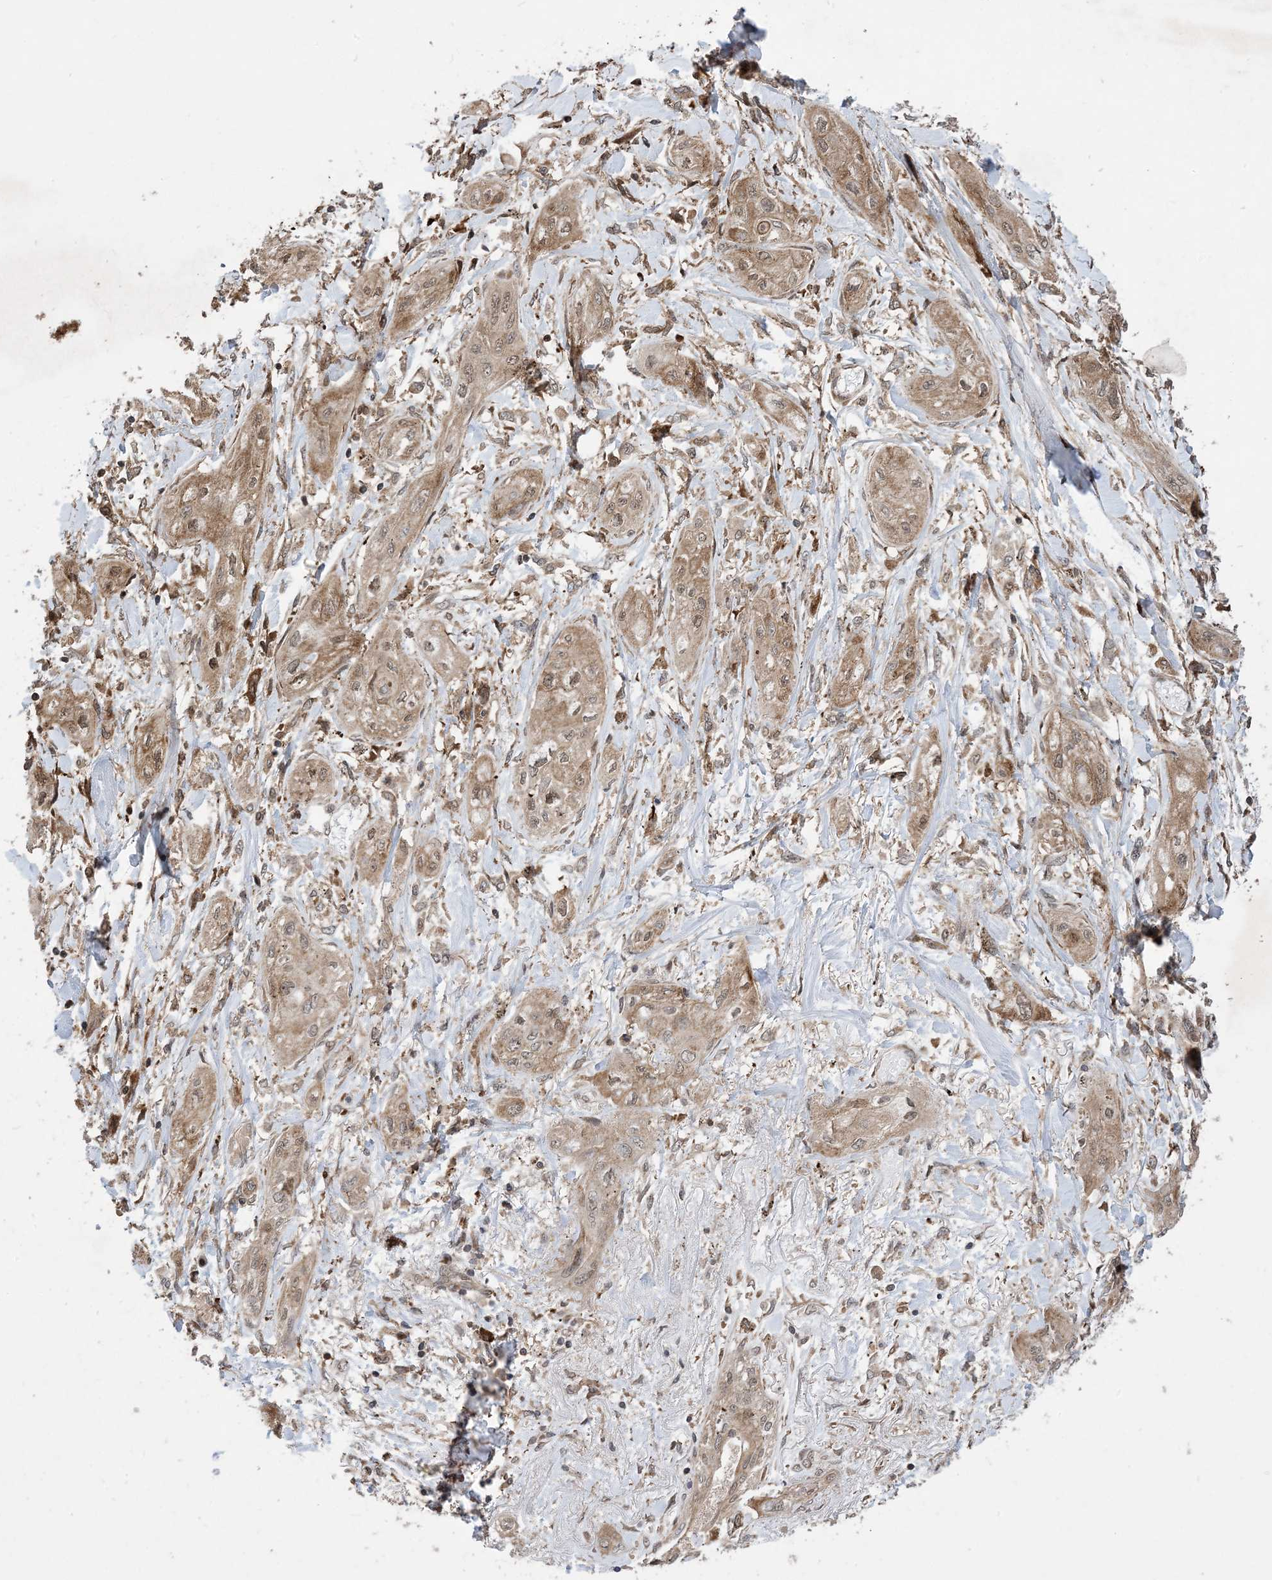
{"staining": {"intensity": "weak", "quantity": ">75%", "location": "cytoplasmic/membranous,nuclear"}, "tissue": "lung cancer", "cell_type": "Tumor cells", "image_type": "cancer", "snomed": [{"axis": "morphology", "description": "Squamous cell carcinoma, NOS"}, {"axis": "topography", "description": "Lung"}], "caption": "Lung squamous cell carcinoma tissue reveals weak cytoplasmic/membranous and nuclear staining in approximately >75% of tumor cells Nuclei are stained in blue.", "gene": "ZNF511", "patient": {"sex": "female", "age": 47}}